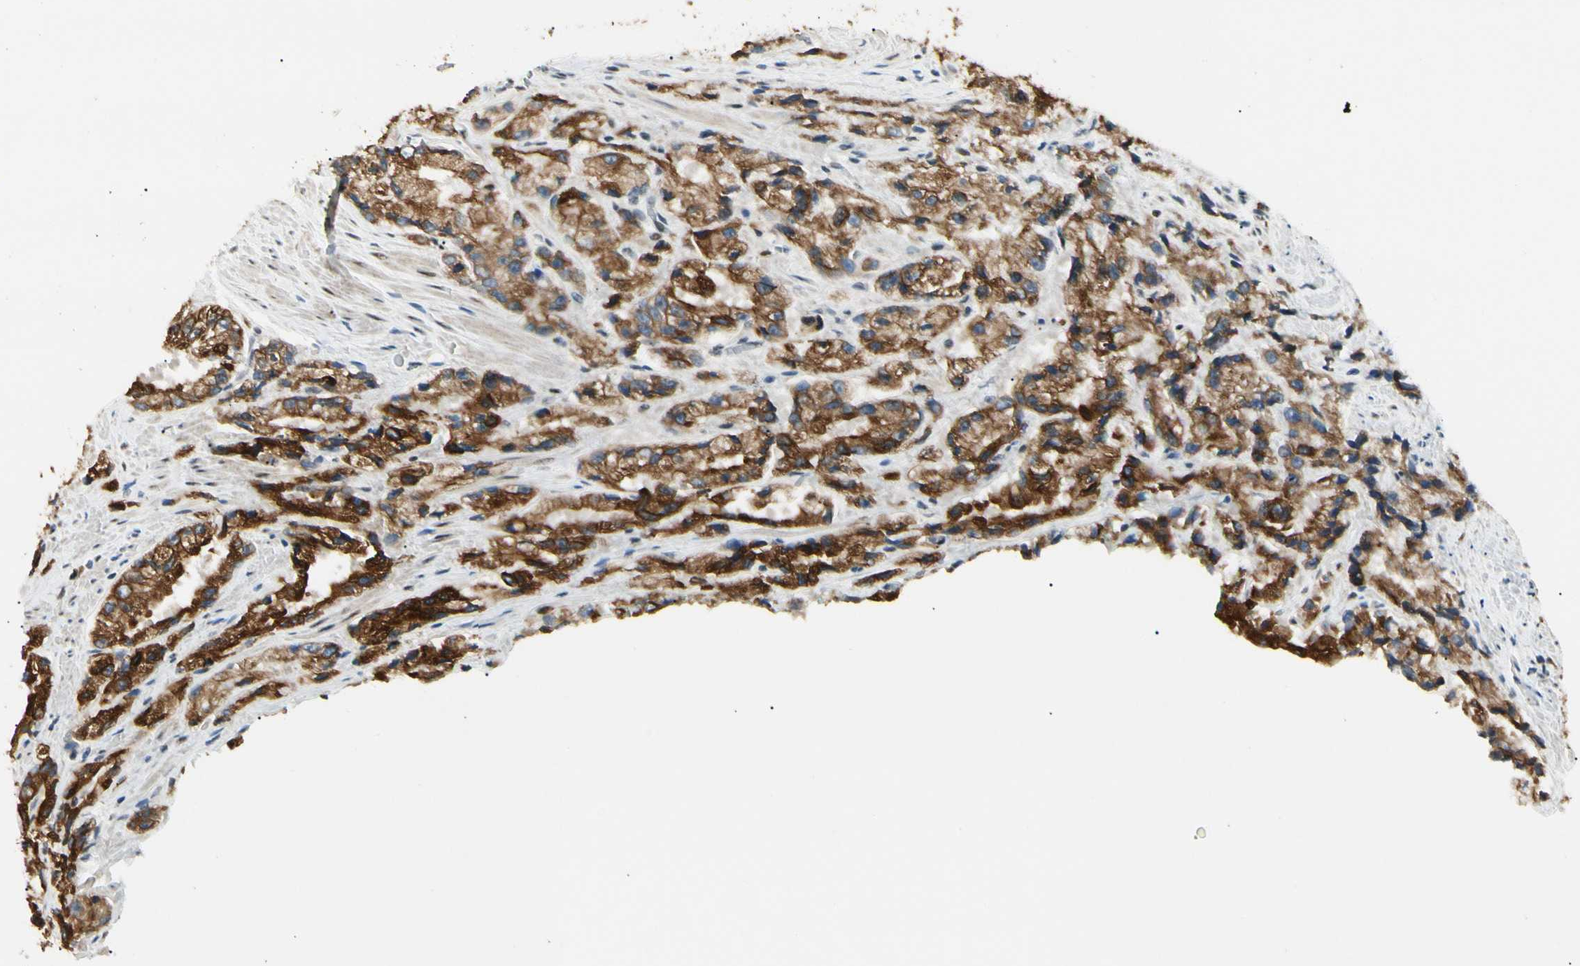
{"staining": {"intensity": "strong", "quantity": ">75%", "location": "cytoplasmic/membranous"}, "tissue": "prostate cancer", "cell_type": "Tumor cells", "image_type": "cancer", "snomed": [{"axis": "morphology", "description": "Adenocarcinoma, High grade"}, {"axis": "topography", "description": "Prostate"}], "caption": "This micrograph demonstrates IHC staining of prostate high-grade adenocarcinoma, with high strong cytoplasmic/membranous positivity in about >75% of tumor cells.", "gene": "ATXN1", "patient": {"sex": "male", "age": 58}}